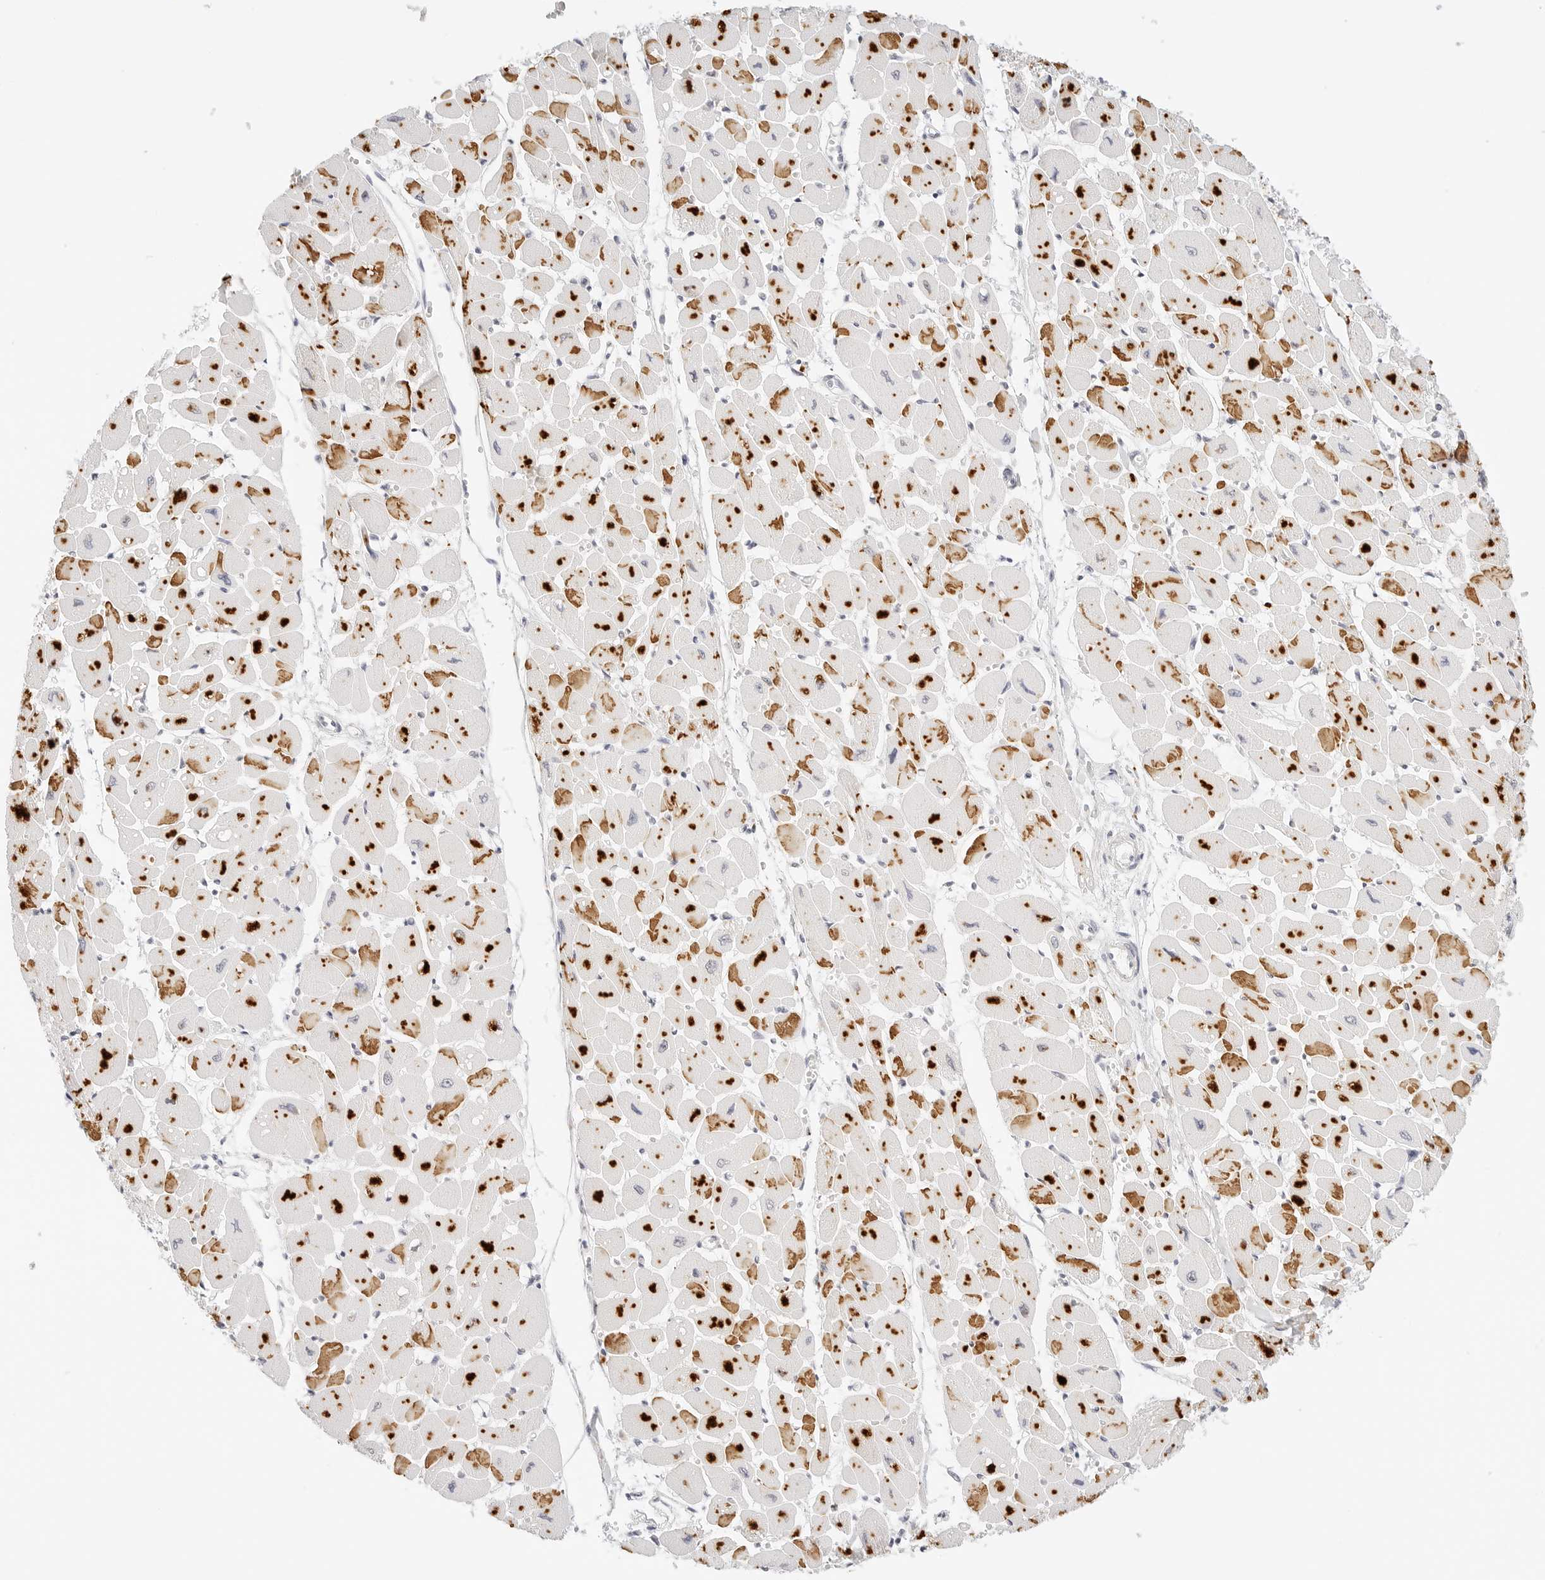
{"staining": {"intensity": "strong", "quantity": ">75%", "location": "cytoplasmic/membranous"}, "tissue": "heart muscle", "cell_type": "Cardiomyocytes", "image_type": "normal", "snomed": [{"axis": "morphology", "description": "Normal tissue, NOS"}, {"axis": "topography", "description": "Heart"}], "caption": "Heart muscle stained with DAB IHC displays high levels of strong cytoplasmic/membranous expression in about >75% of cardiomyocytes. Immunohistochemistry stains the protein in brown and the nuclei are stained blue.", "gene": "XKR4", "patient": {"sex": "female", "age": 54}}